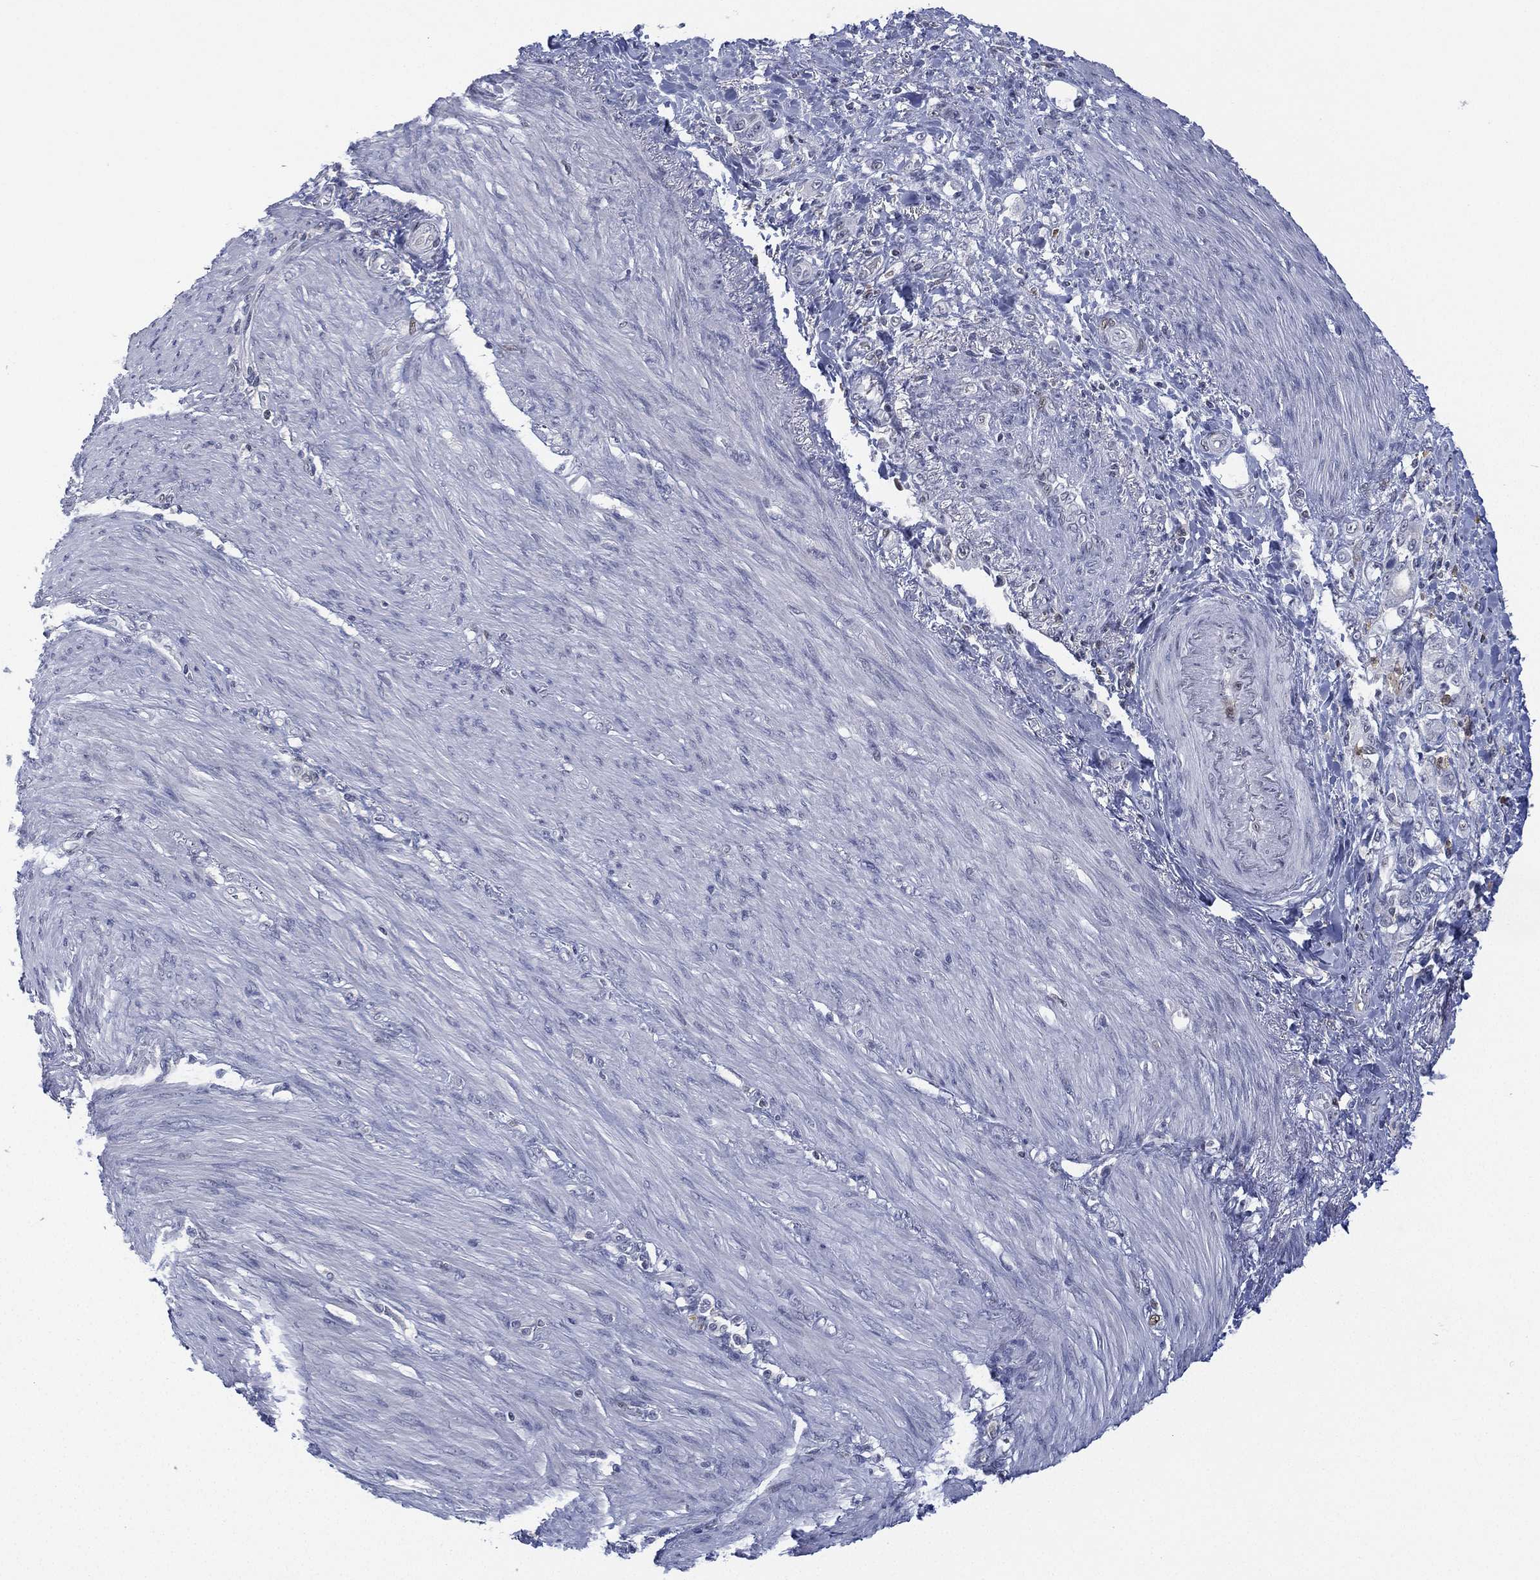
{"staining": {"intensity": "negative", "quantity": "none", "location": "none"}, "tissue": "stomach cancer", "cell_type": "Tumor cells", "image_type": "cancer", "snomed": [{"axis": "morphology", "description": "Normal tissue, NOS"}, {"axis": "morphology", "description": "Adenocarcinoma, NOS"}, {"axis": "topography", "description": "Stomach"}], "caption": "Stomach cancer (adenocarcinoma) stained for a protein using immunohistochemistry (IHC) demonstrates no positivity tumor cells.", "gene": "ZNF711", "patient": {"sex": "female", "age": 79}}